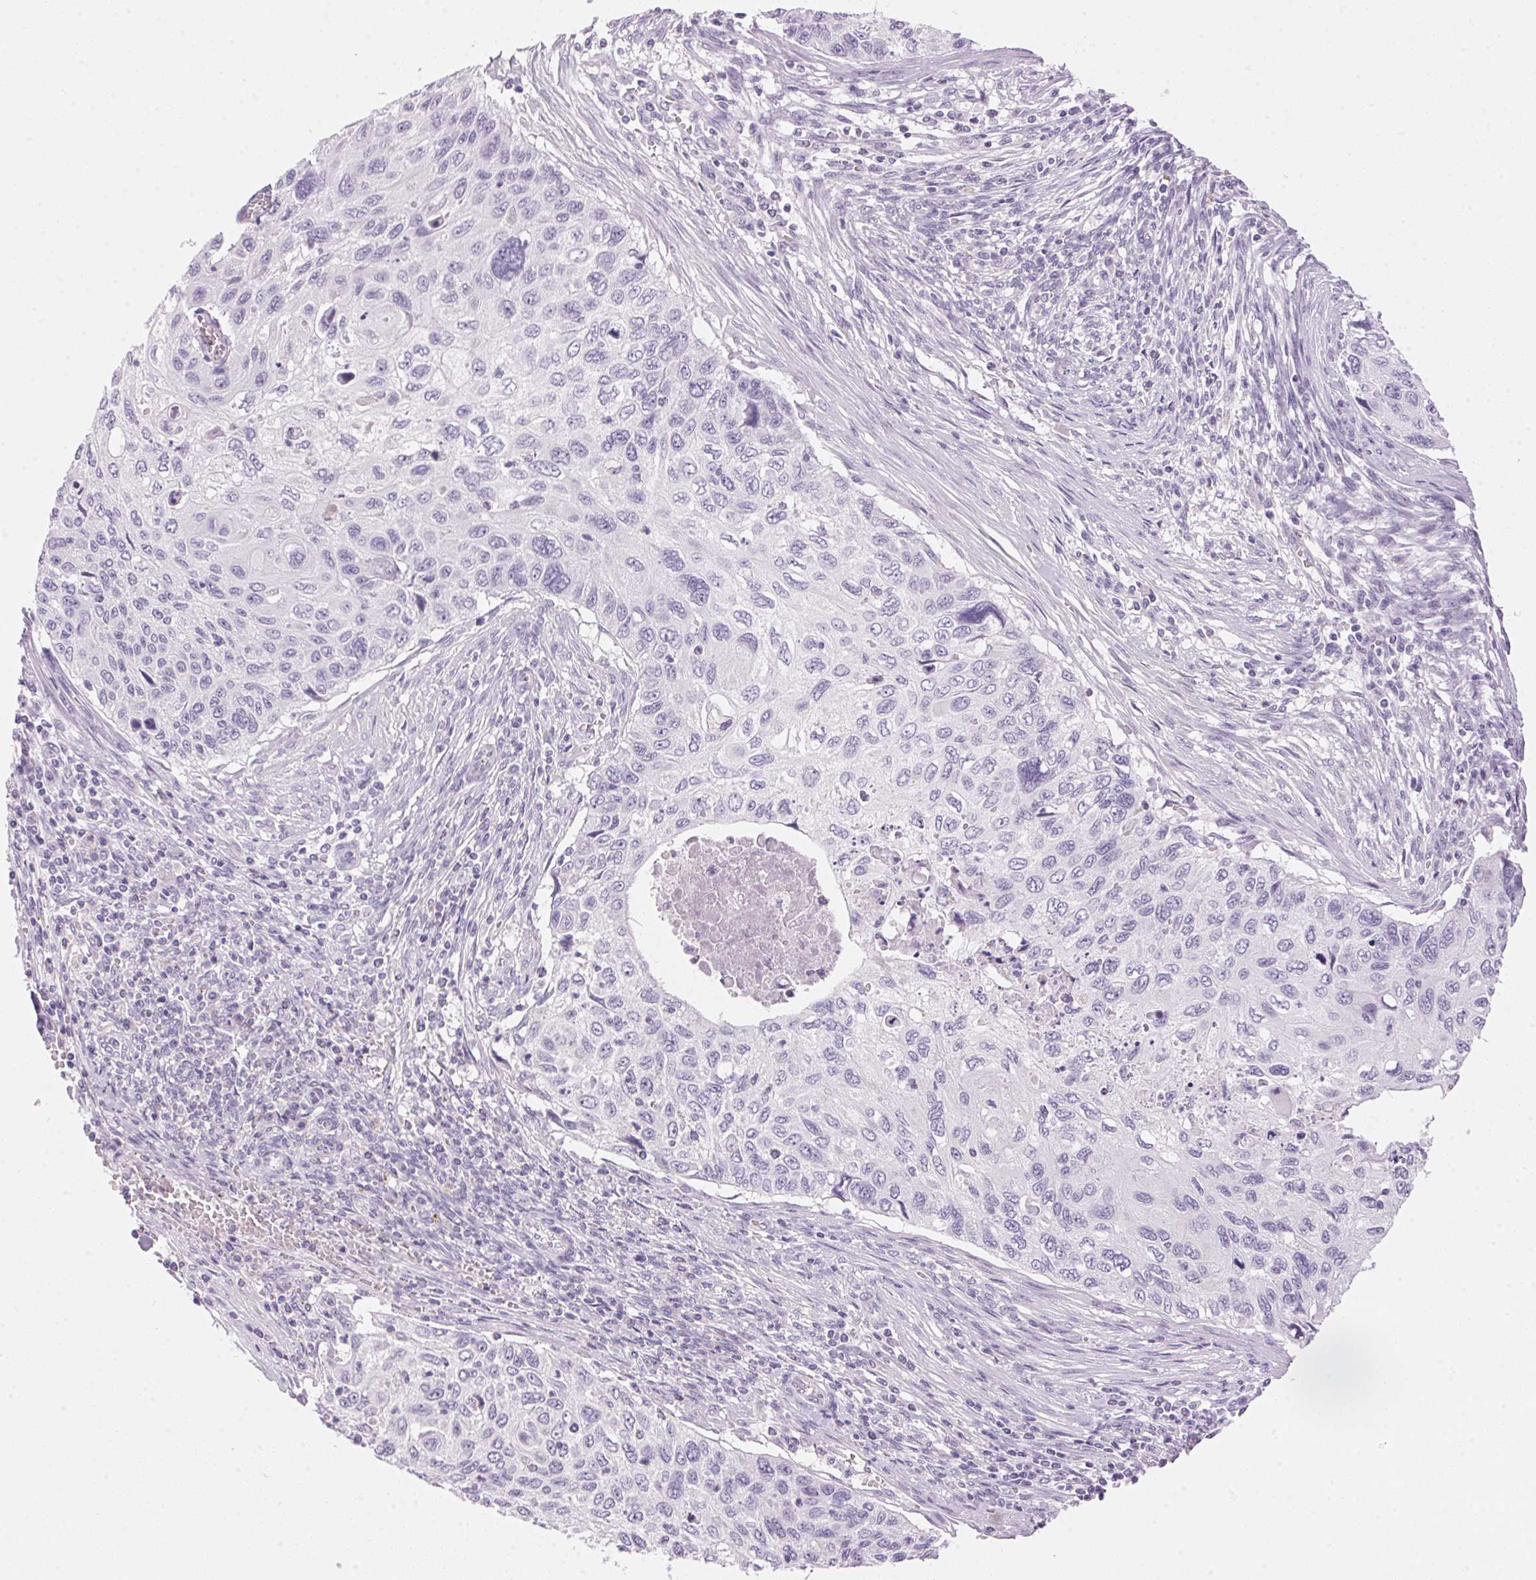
{"staining": {"intensity": "negative", "quantity": "none", "location": "none"}, "tissue": "cervical cancer", "cell_type": "Tumor cells", "image_type": "cancer", "snomed": [{"axis": "morphology", "description": "Squamous cell carcinoma, NOS"}, {"axis": "topography", "description": "Cervix"}], "caption": "High power microscopy histopathology image of an immunohistochemistry (IHC) image of cervical cancer (squamous cell carcinoma), revealing no significant positivity in tumor cells.", "gene": "HSD17B2", "patient": {"sex": "female", "age": 70}}